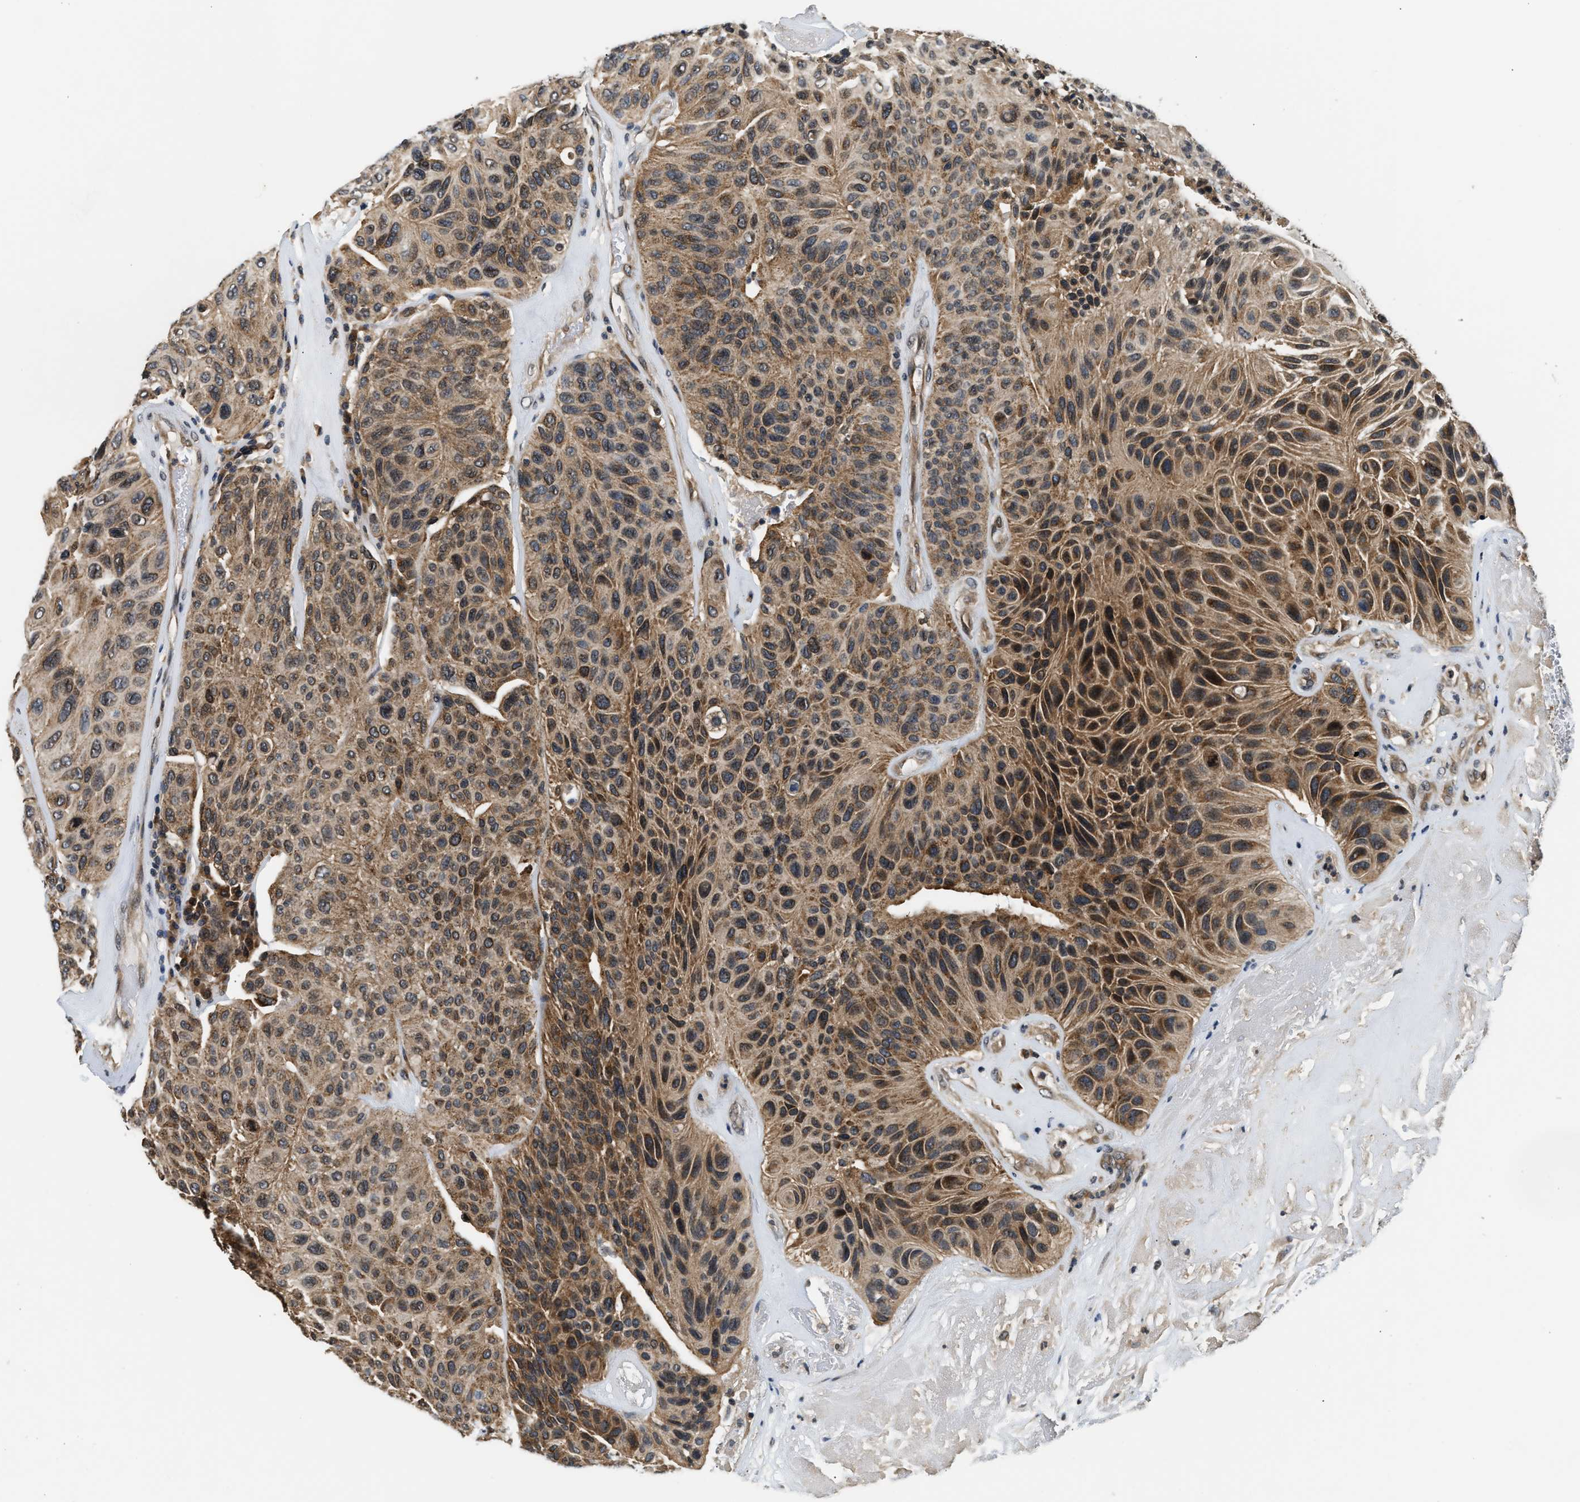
{"staining": {"intensity": "moderate", "quantity": ">75%", "location": "cytoplasmic/membranous"}, "tissue": "urothelial cancer", "cell_type": "Tumor cells", "image_type": "cancer", "snomed": [{"axis": "morphology", "description": "Urothelial carcinoma, High grade"}, {"axis": "topography", "description": "Urinary bladder"}], "caption": "Immunohistochemical staining of high-grade urothelial carcinoma demonstrates moderate cytoplasmic/membranous protein expression in approximately >75% of tumor cells.", "gene": "RAB29", "patient": {"sex": "male", "age": 66}}